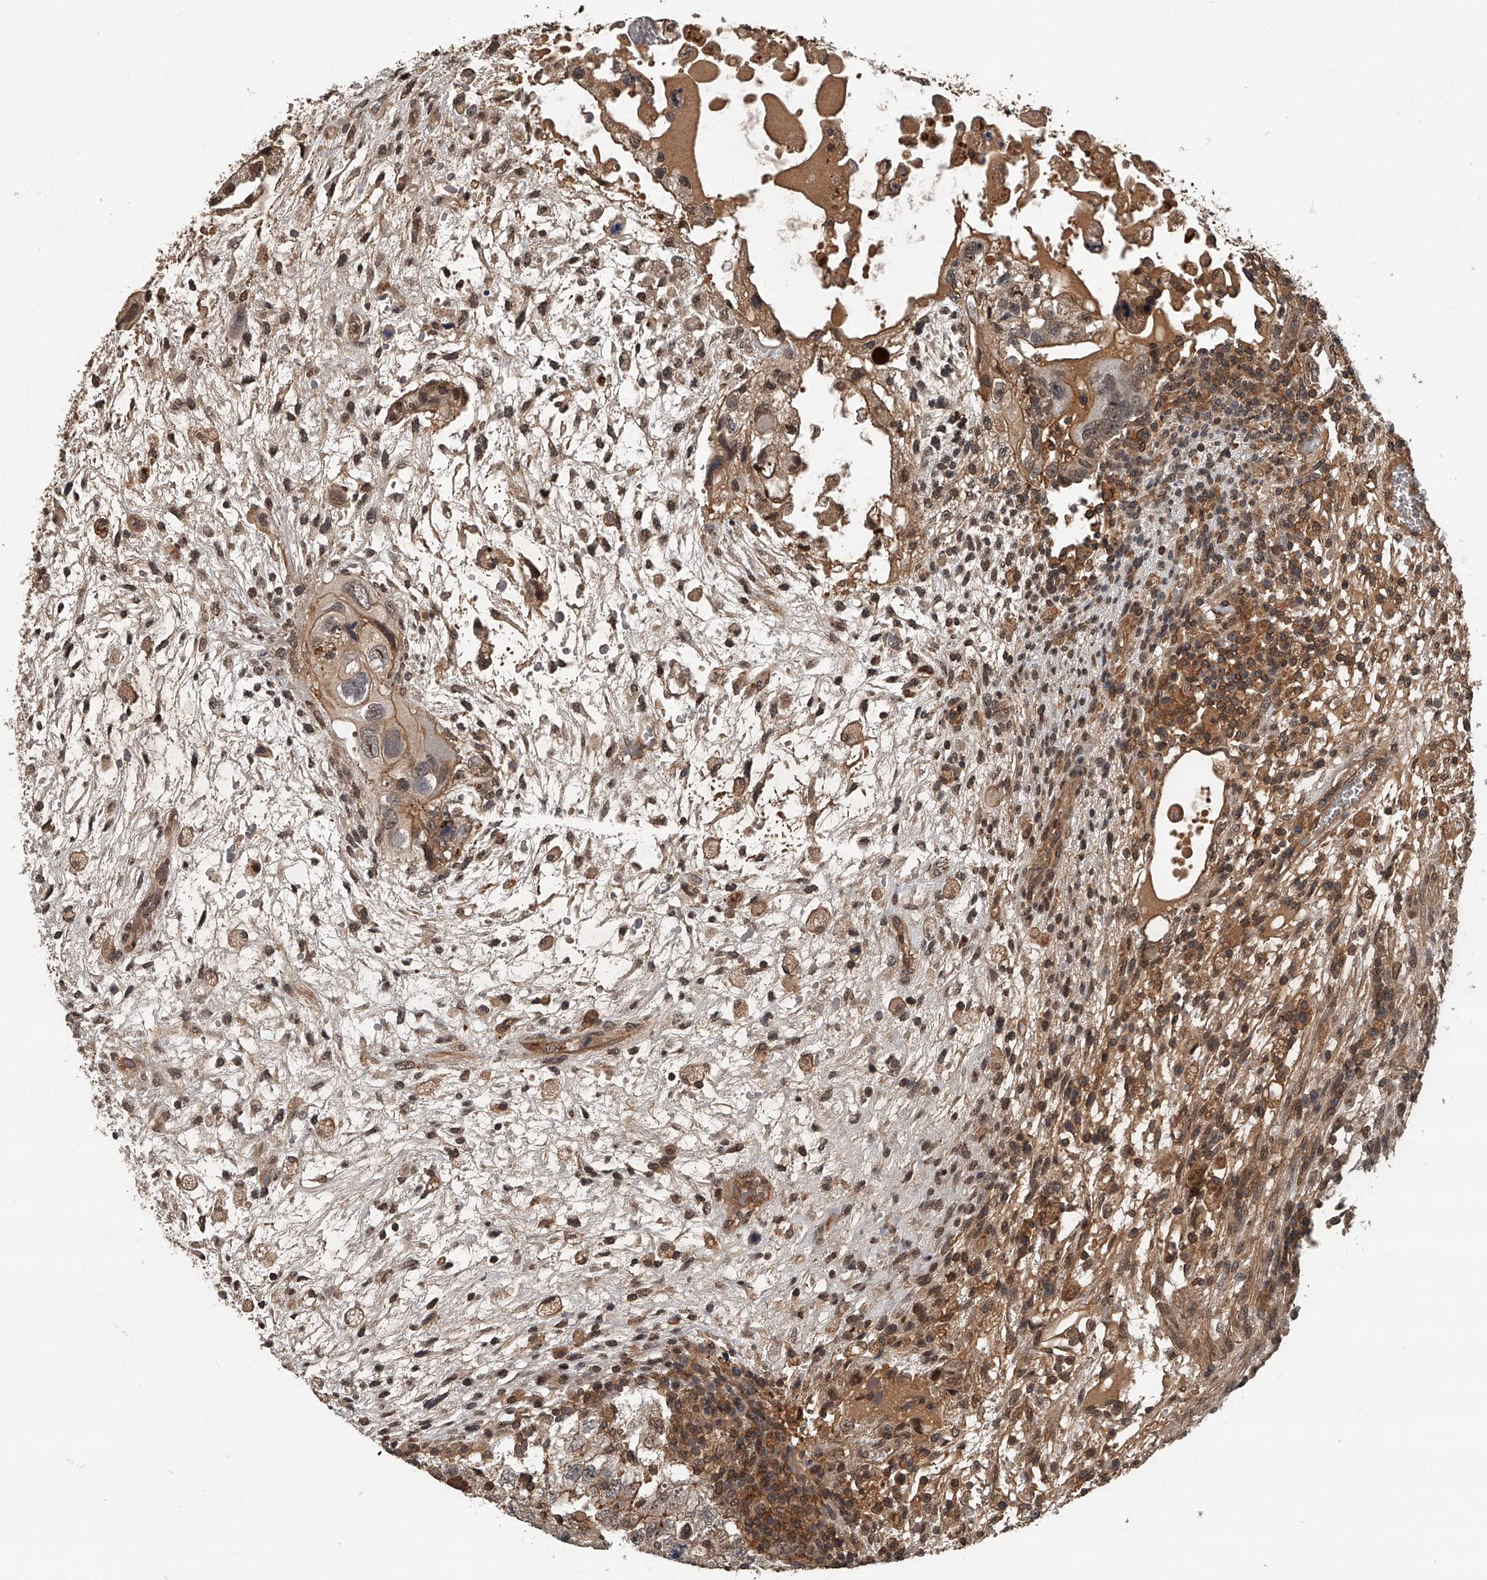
{"staining": {"intensity": "moderate", "quantity": ">75%", "location": "cytoplasmic/membranous,nuclear"}, "tissue": "testis cancer", "cell_type": "Tumor cells", "image_type": "cancer", "snomed": [{"axis": "morphology", "description": "Carcinoma, Embryonal, NOS"}, {"axis": "topography", "description": "Testis"}], "caption": "An image of embryonal carcinoma (testis) stained for a protein reveals moderate cytoplasmic/membranous and nuclear brown staining in tumor cells.", "gene": "PLEKHG1", "patient": {"sex": "male", "age": 36}}